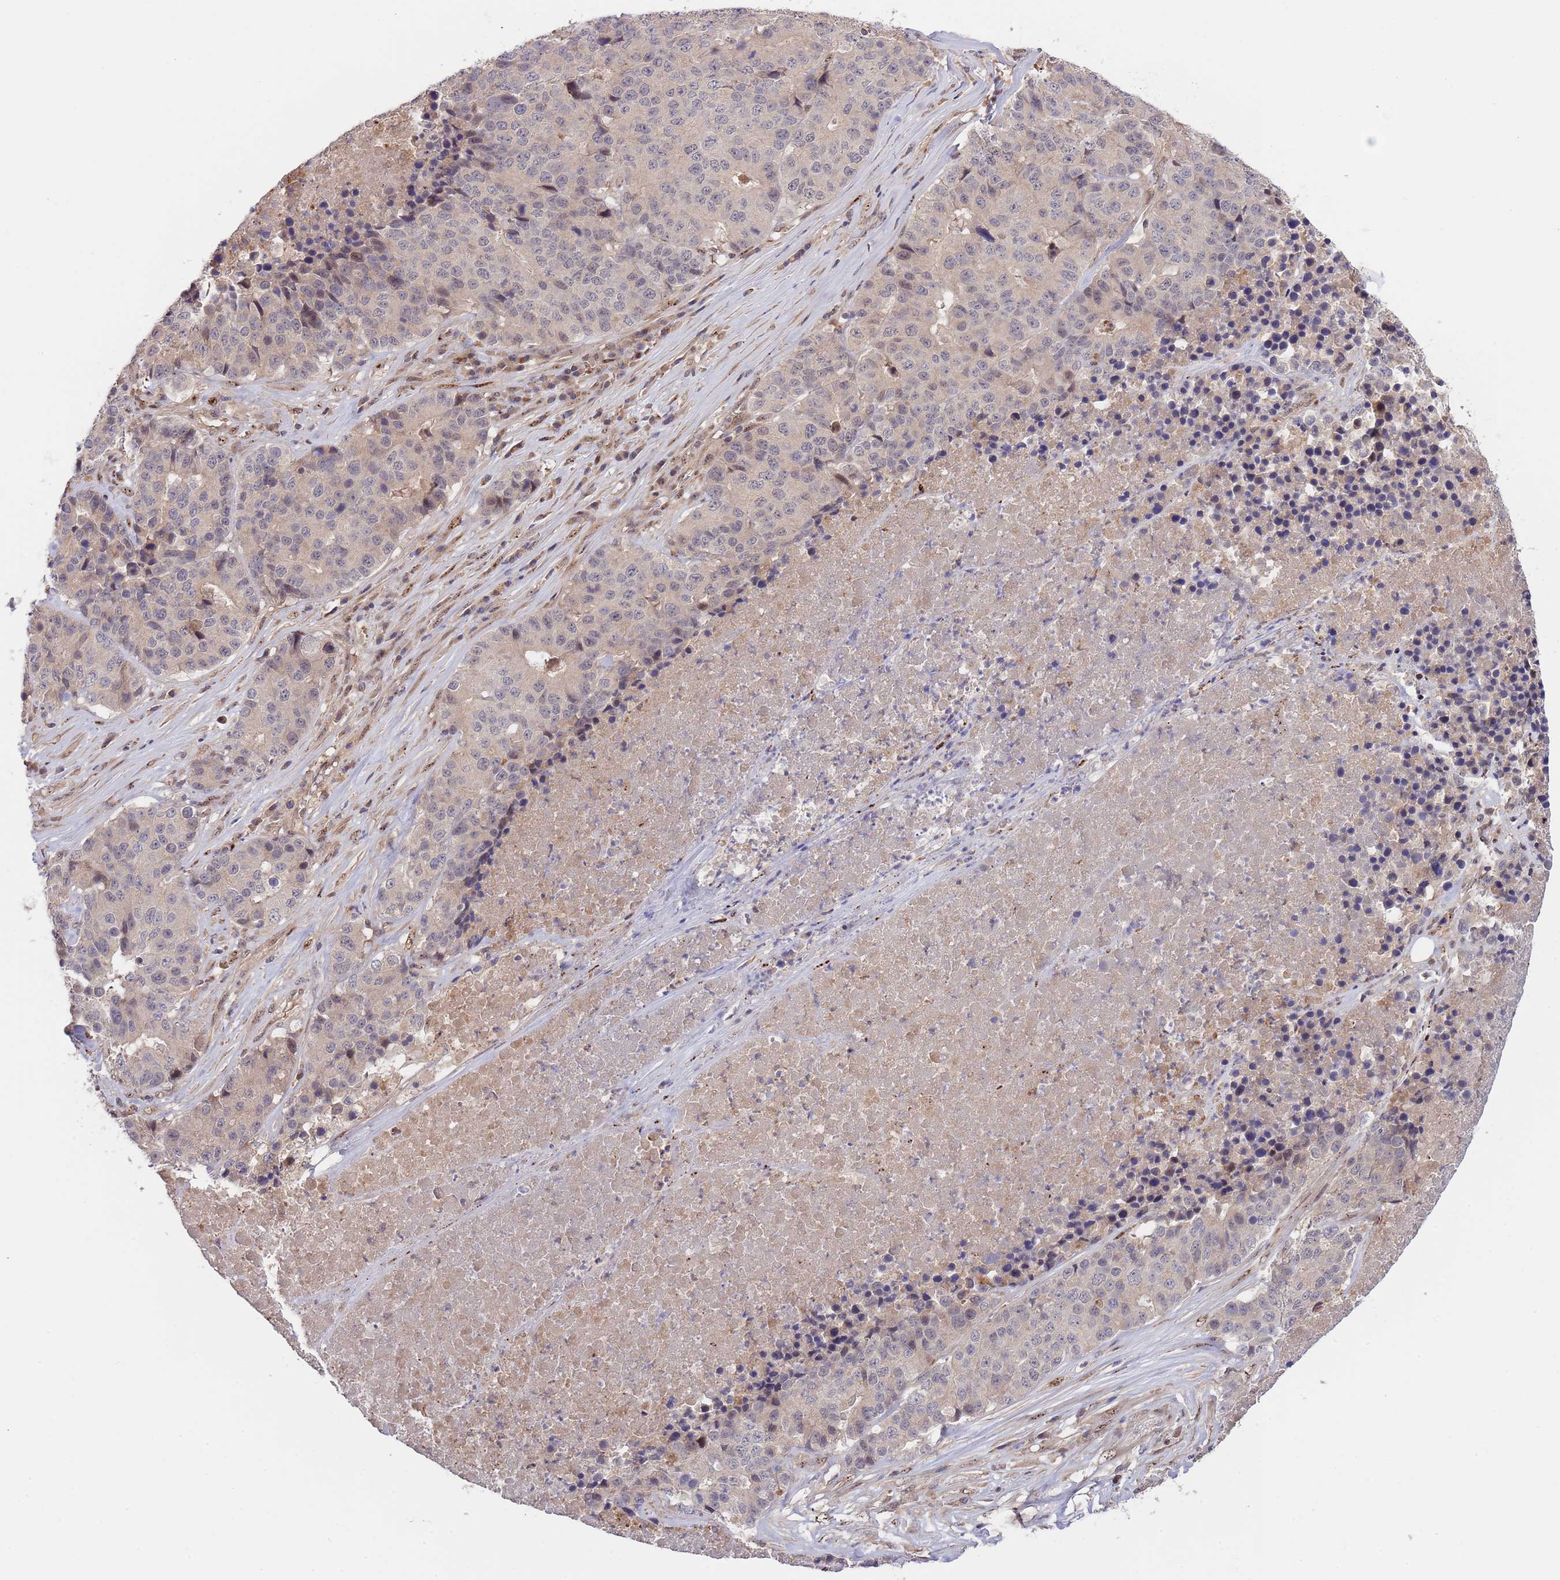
{"staining": {"intensity": "negative", "quantity": "none", "location": "none"}, "tissue": "stomach cancer", "cell_type": "Tumor cells", "image_type": "cancer", "snomed": [{"axis": "morphology", "description": "Adenocarcinoma, NOS"}, {"axis": "topography", "description": "Stomach"}], "caption": "Protein analysis of stomach cancer (adenocarcinoma) displays no significant staining in tumor cells.", "gene": "PRR16", "patient": {"sex": "male", "age": 71}}